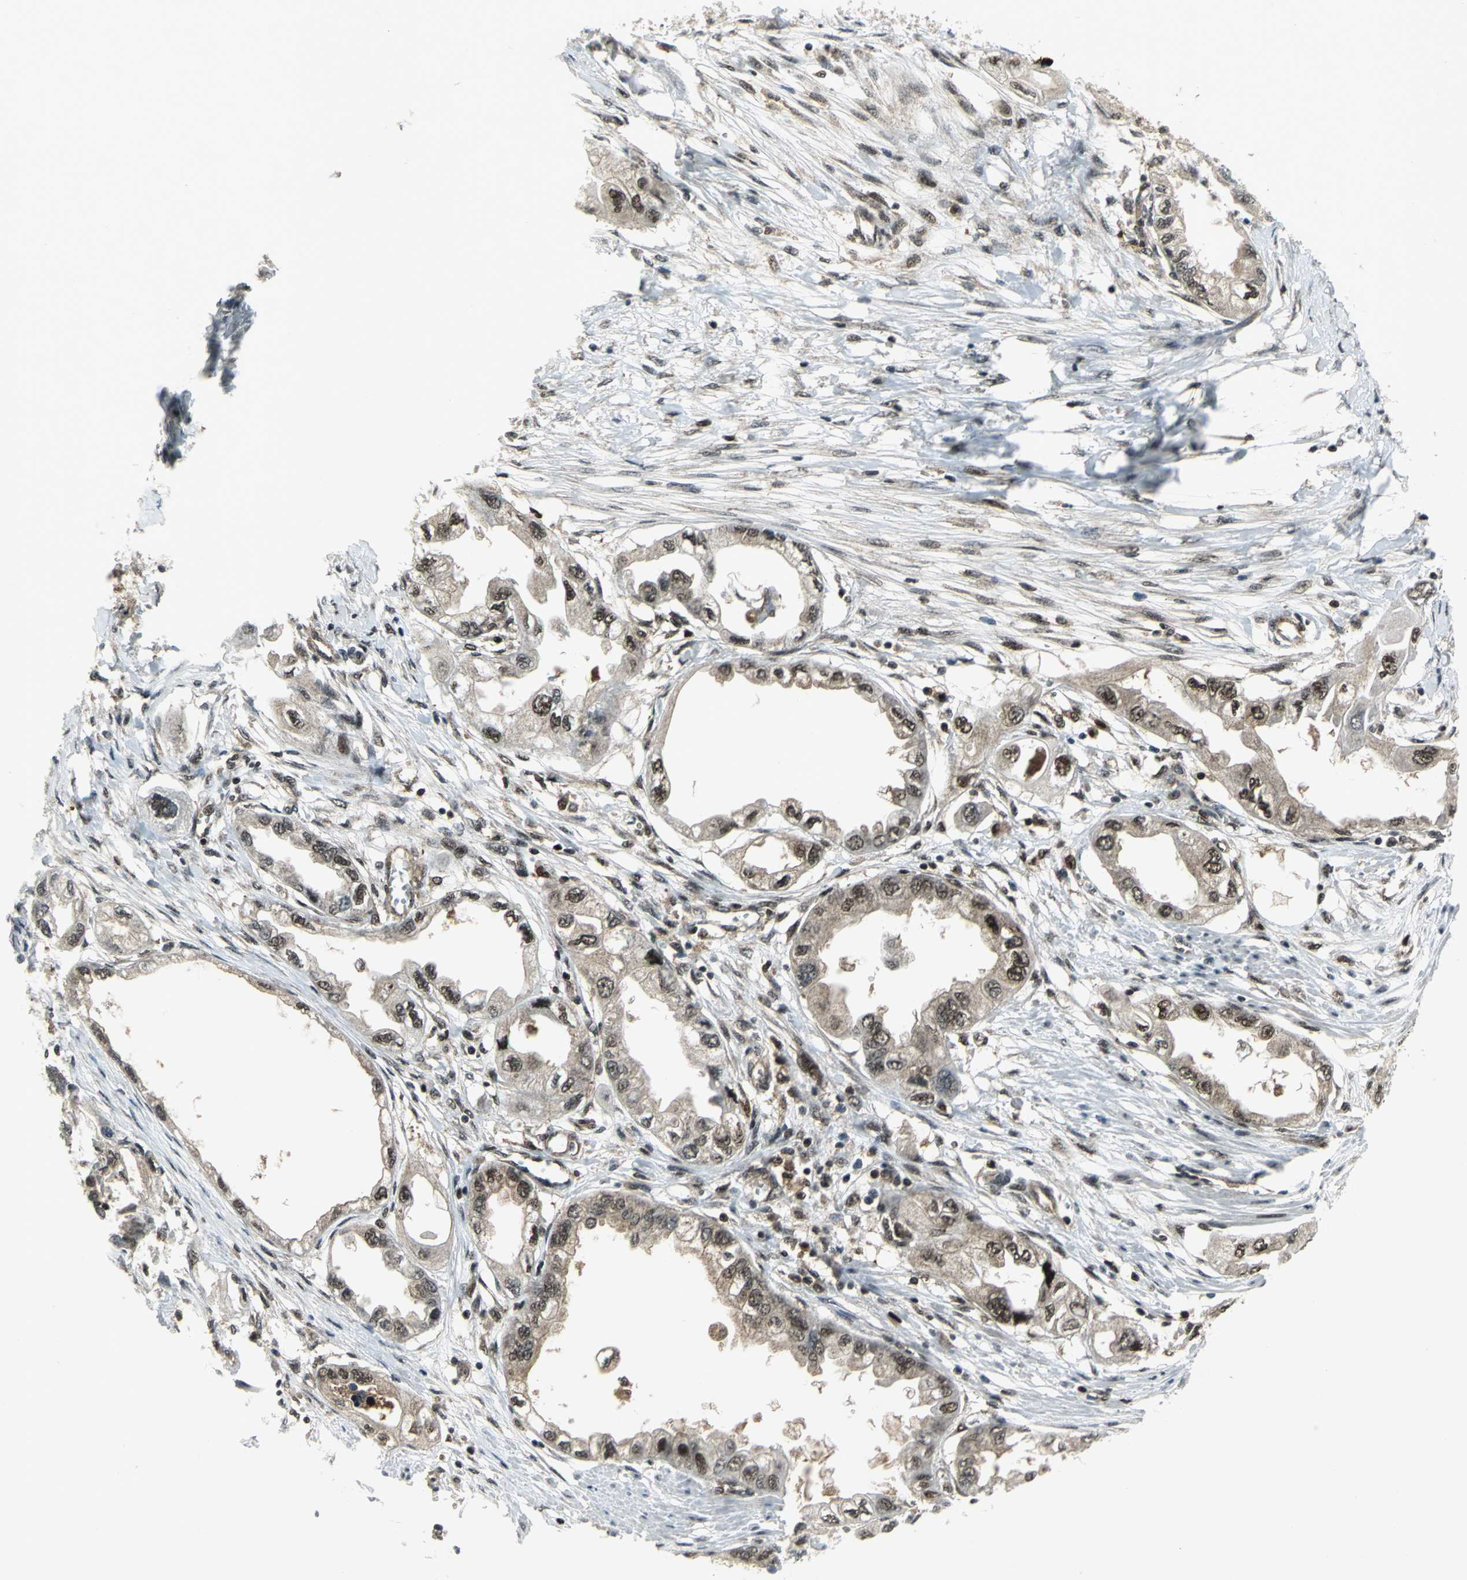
{"staining": {"intensity": "moderate", "quantity": "25%-75%", "location": "nuclear"}, "tissue": "endometrial cancer", "cell_type": "Tumor cells", "image_type": "cancer", "snomed": [{"axis": "morphology", "description": "Adenocarcinoma, NOS"}, {"axis": "topography", "description": "Endometrium"}], "caption": "Endometrial adenocarcinoma stained with immunohistochemistry demonstrates moderate nuclear positivity in approximately 25%-75% of tumor cells.", "gene": "PSMA4", "patient": {"sex": "female", "age": 67}}